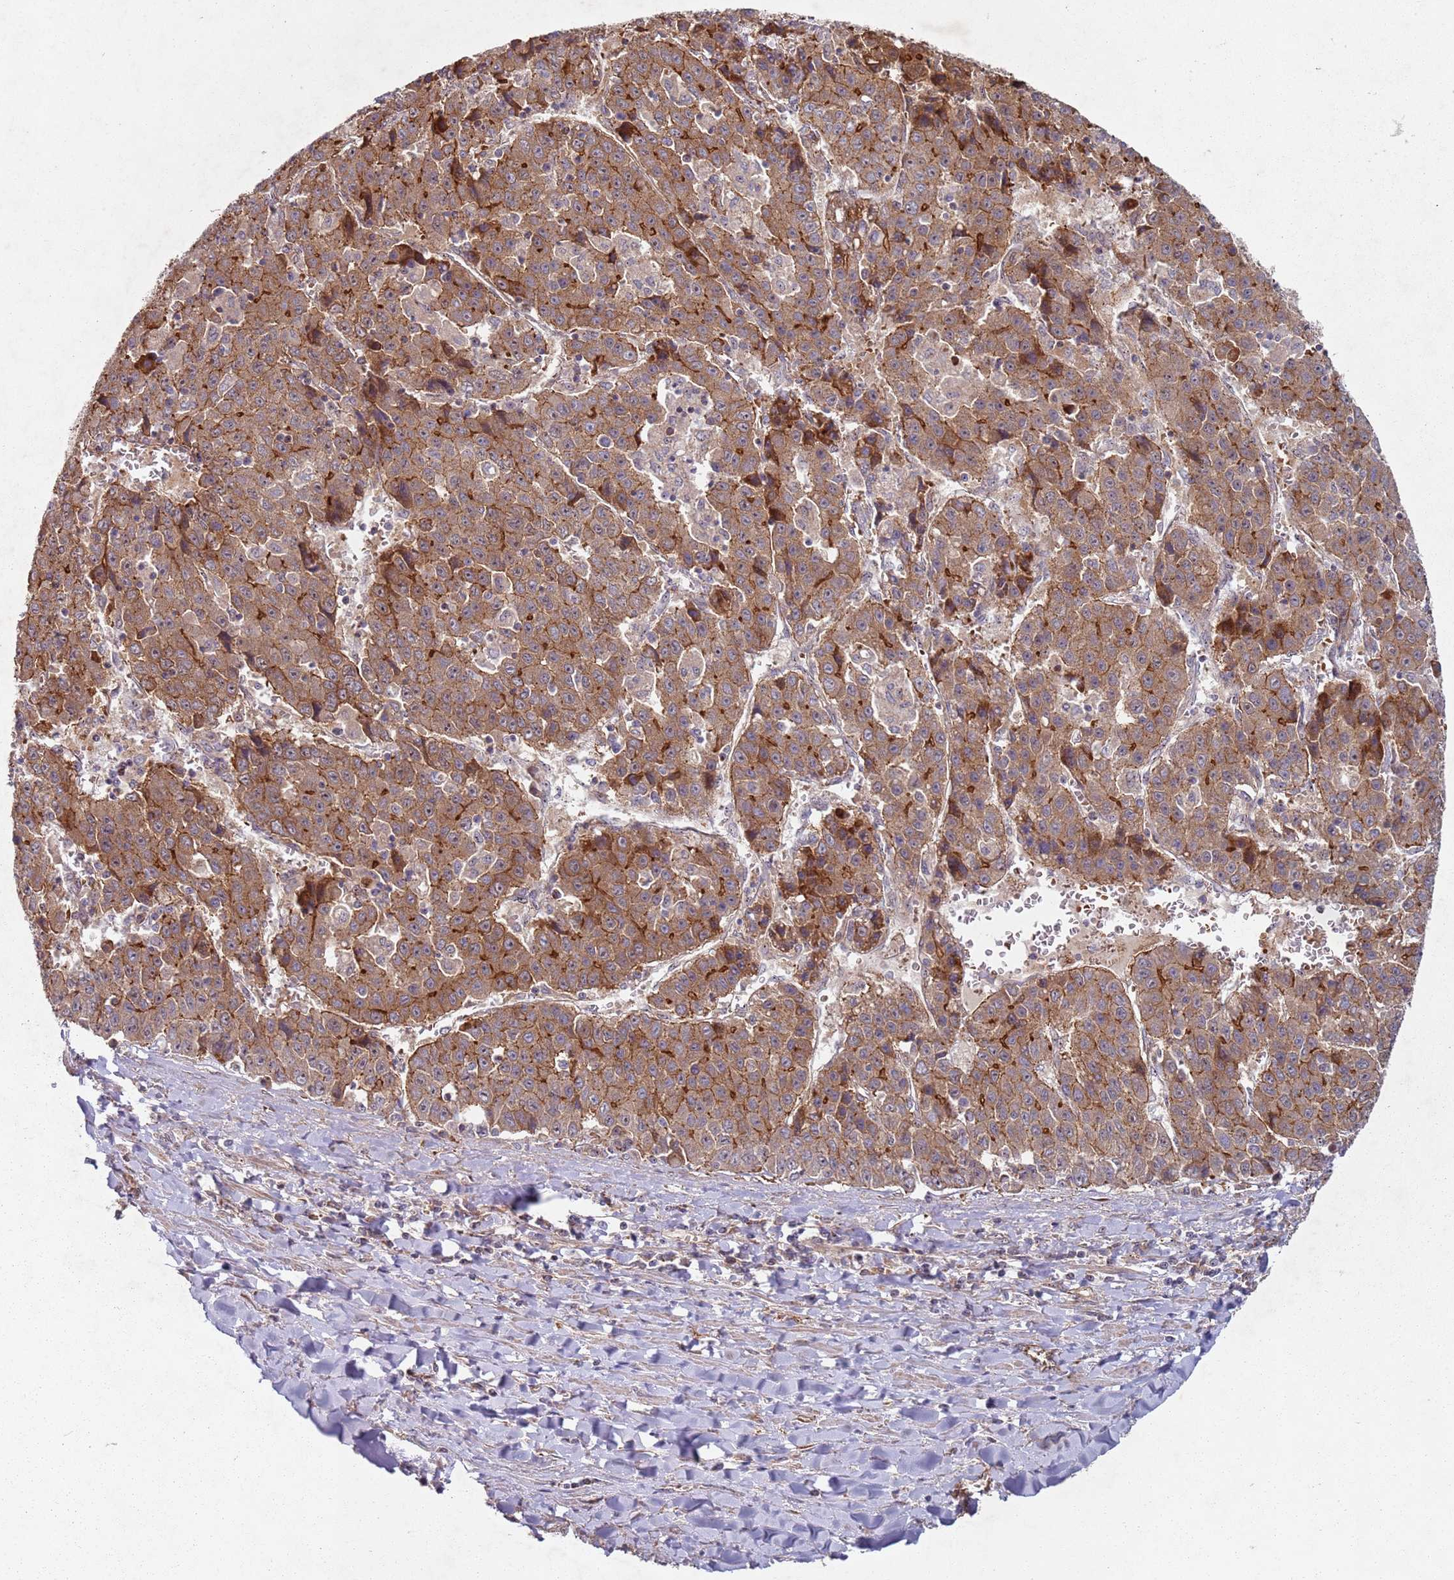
{"staining": {"intensity": "moderate", "quantity": ">75%", "location": "cytoplasmic/membranous"}, "tissue": "liver cancer", "cell_type": "Tumor cells", "image_type": "cancer", "snomed": [{"axis": "morphology", "description": "Carcinoma, Hepatocellular, NOS"}, {"axis": "topography", "description": "Liver"}], "caption": "Liver cancer stained for a protein (brown) exhibits moderate cytoplasmic/membranous positive staining in approximately >75% of tumor cells.", "gene": "C2CD4B", "patient": {"sex": "female", "age": 53}}